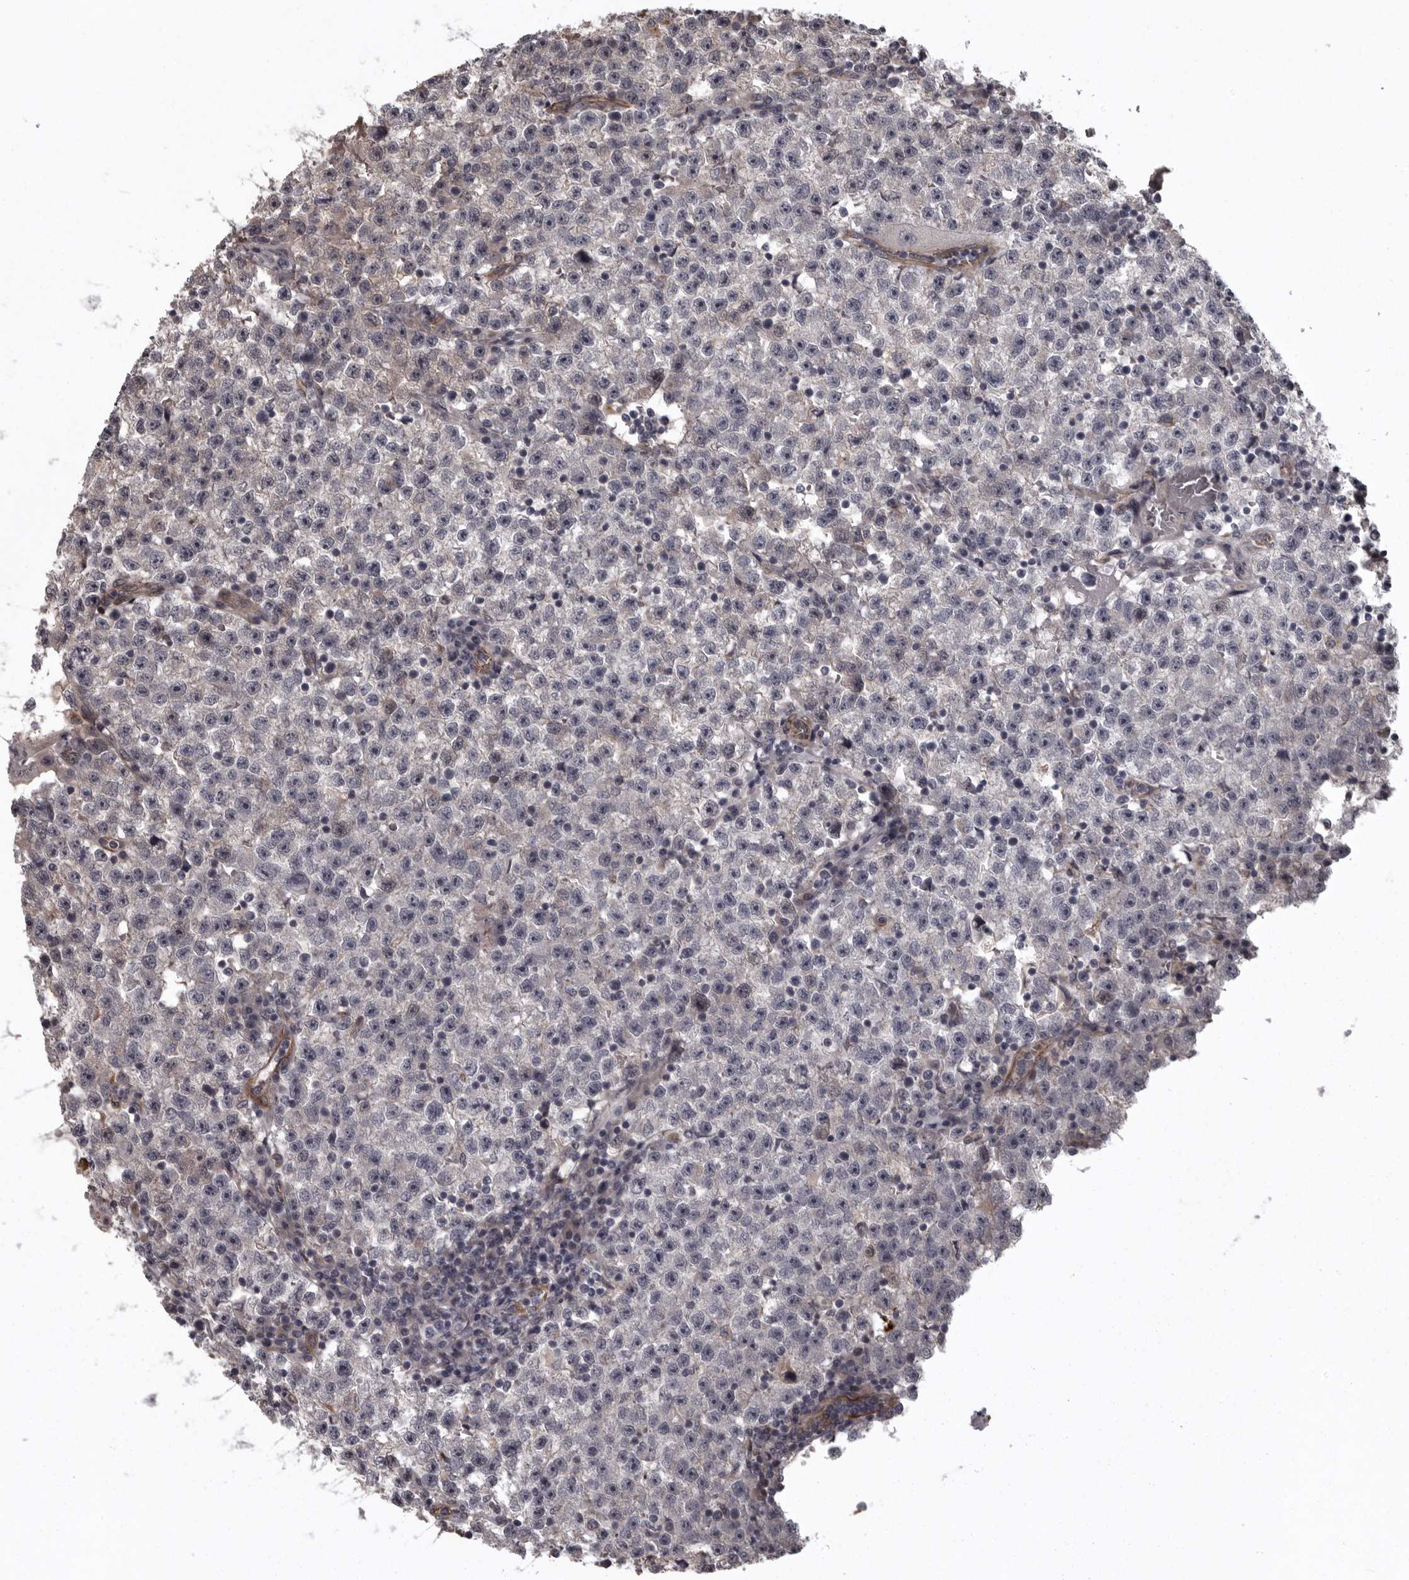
{"staining": {"intensity": "negative", "quantity": "none", "location": "none"}, "tissue": "testis cancer", "cell_type": "Tumor cells", "image_type": "cancer", "snomed": [{"axis": "morphology", "description": "Seminoma, NOS"}, {"axis": "topography", "description": "Testis"}], "caption": "This is an immunohistochemistry image of testis cancer. There is no staining in tumor cells.", "gene": "FAAP100", "patient": {"sex": "male", "age": 22}}